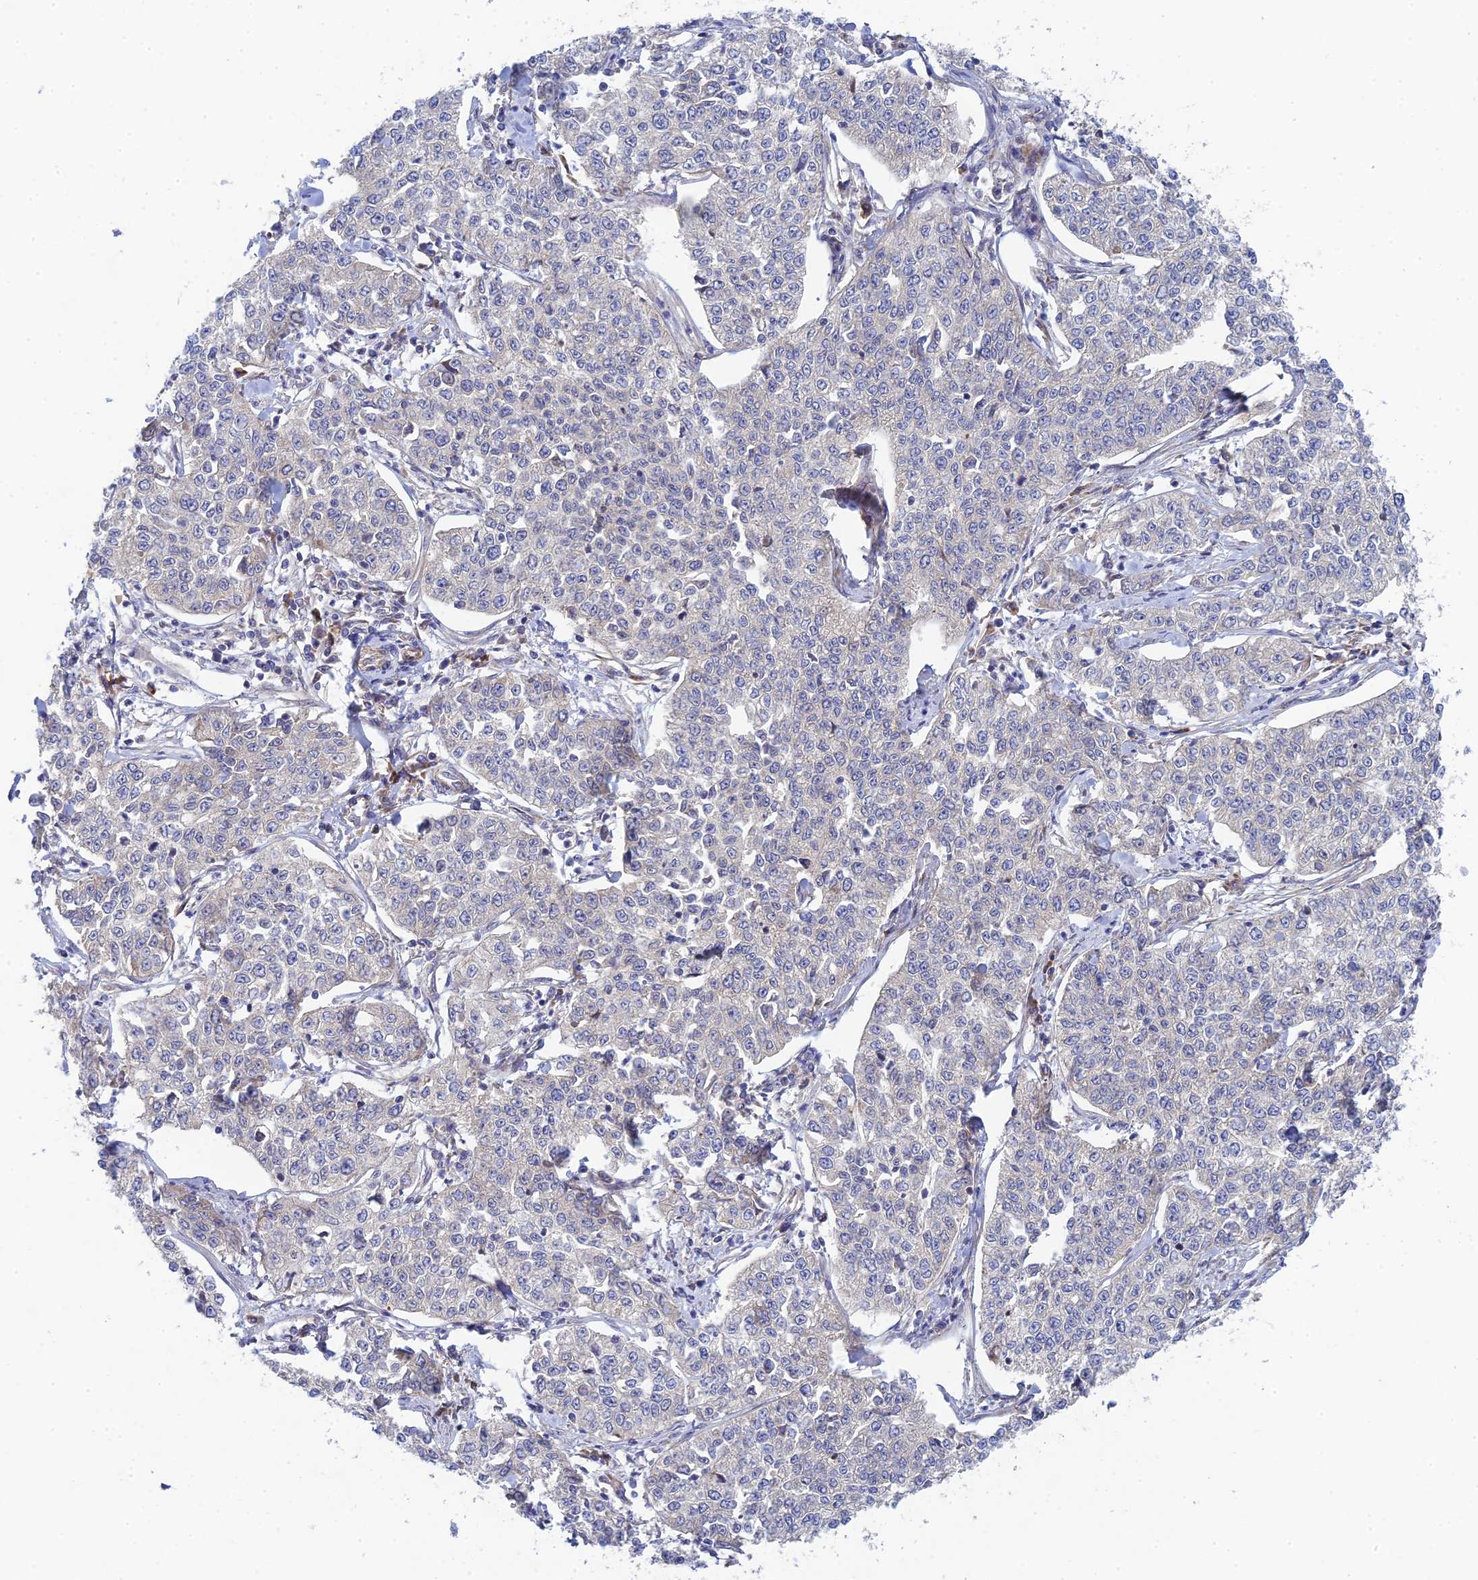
{"staining": {"intensity": "negative", "quantity": "none", "location": "none"}, "tissue": "cervical cancer", "cell_type": "Tumor cells", "image_type": "cancer", "snomed": [{"axis": "morphology", "description": "Squamous cell carcinoma, NOS"}, {"axis": "topography", "description": "Cervix"}], "caption": "An immunohistochemistry image of cervical cancer (squamous cell carcinoma) is shown. There is no staining in tumor cells of cervical cancer (squamous cell carcinoma). The staining was performed using DAB to visualize the protein expression in brown, while the nuclei were stained in blue with hematoxylin (Magnification: 20x).", "gene": "INCA1", "patient": {"sex": "female", "age": 35}}